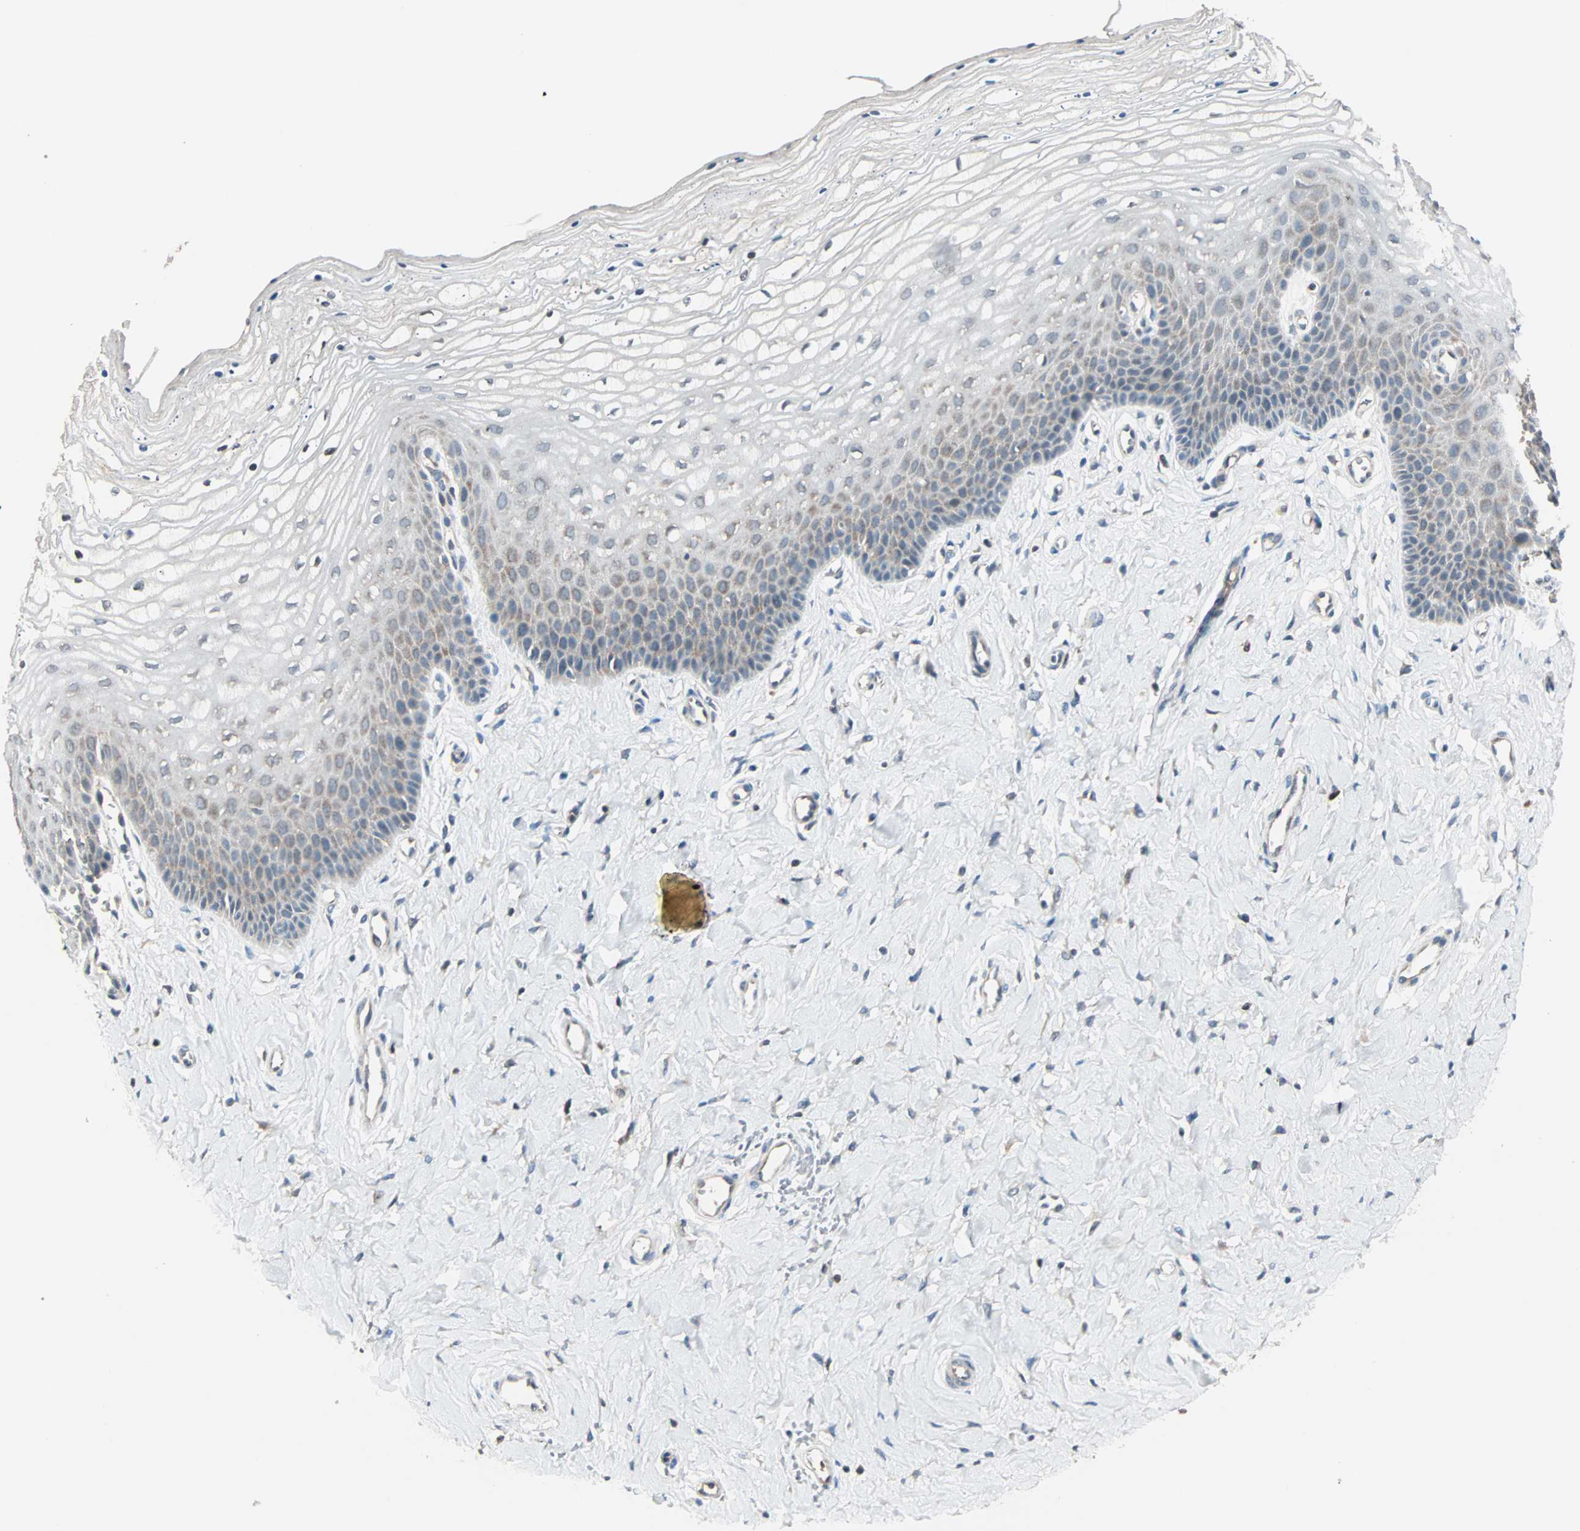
{"staining": {"intensity": "weak", "quantity": "<25%", "location": "cytoplasmic/membranous"}, "tissue": "vagina", "cell_type": "Squamous epithelial cells", "image_type": "normal", "snomed": [{"axis": "morphology", "description": "Normal tissue, NOS"}, {"axis": "topography", "description": "Vagina"}], "caption": "Image shows no significant protein expression in squamous epithelial cells of unremarkable vagina.", "gene": "MAP3K21", "patient": {"sex": "female", "age": 68}}